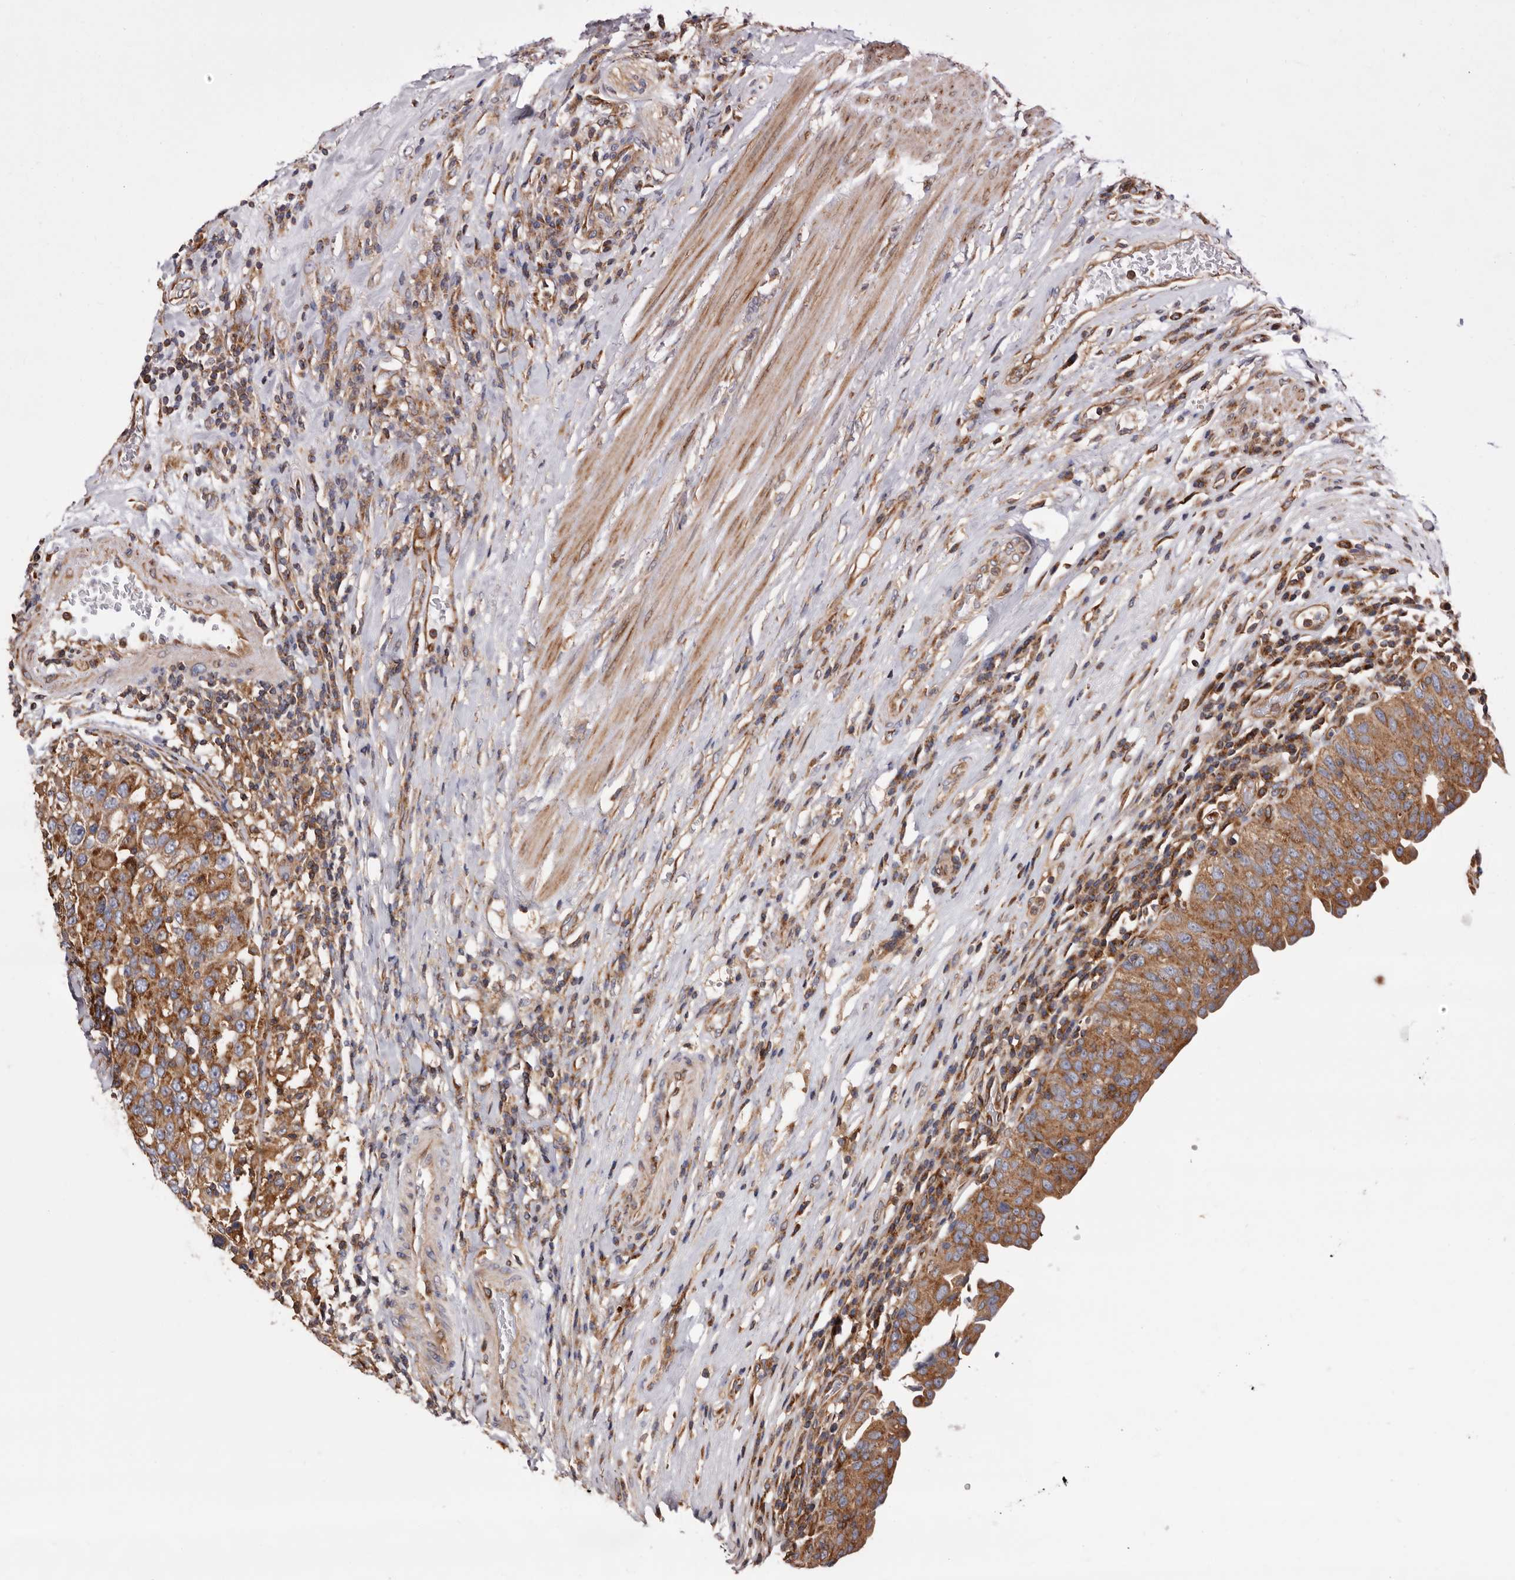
{"staining": {"intensity": "moderate", "quantity": "25%-75%", "location": "cytoplasmic/membranous"}, "tissue": "urothelial cancer", "cell_type": "Tumor cells", "image_type": "cancer", "snomed": [{"axis": "morphology", "description": "Urothelial carcinoma, High grade"}, {"axis": "topography", "description": "Urinary bladder"}], "caption": "High-grade urothelial carcinoma was stained to show a protein in brown. There is medium levels of moderate cytoplasmic/membranous expression in approximately 25%-75% of tumor cells. (DAB (3,3'-diaminobenzidine) IHC, brown staining for protein, blue staining for nuclei).", "gene": "COQ8B", "patient": {"sex": "female", "age": 80}}